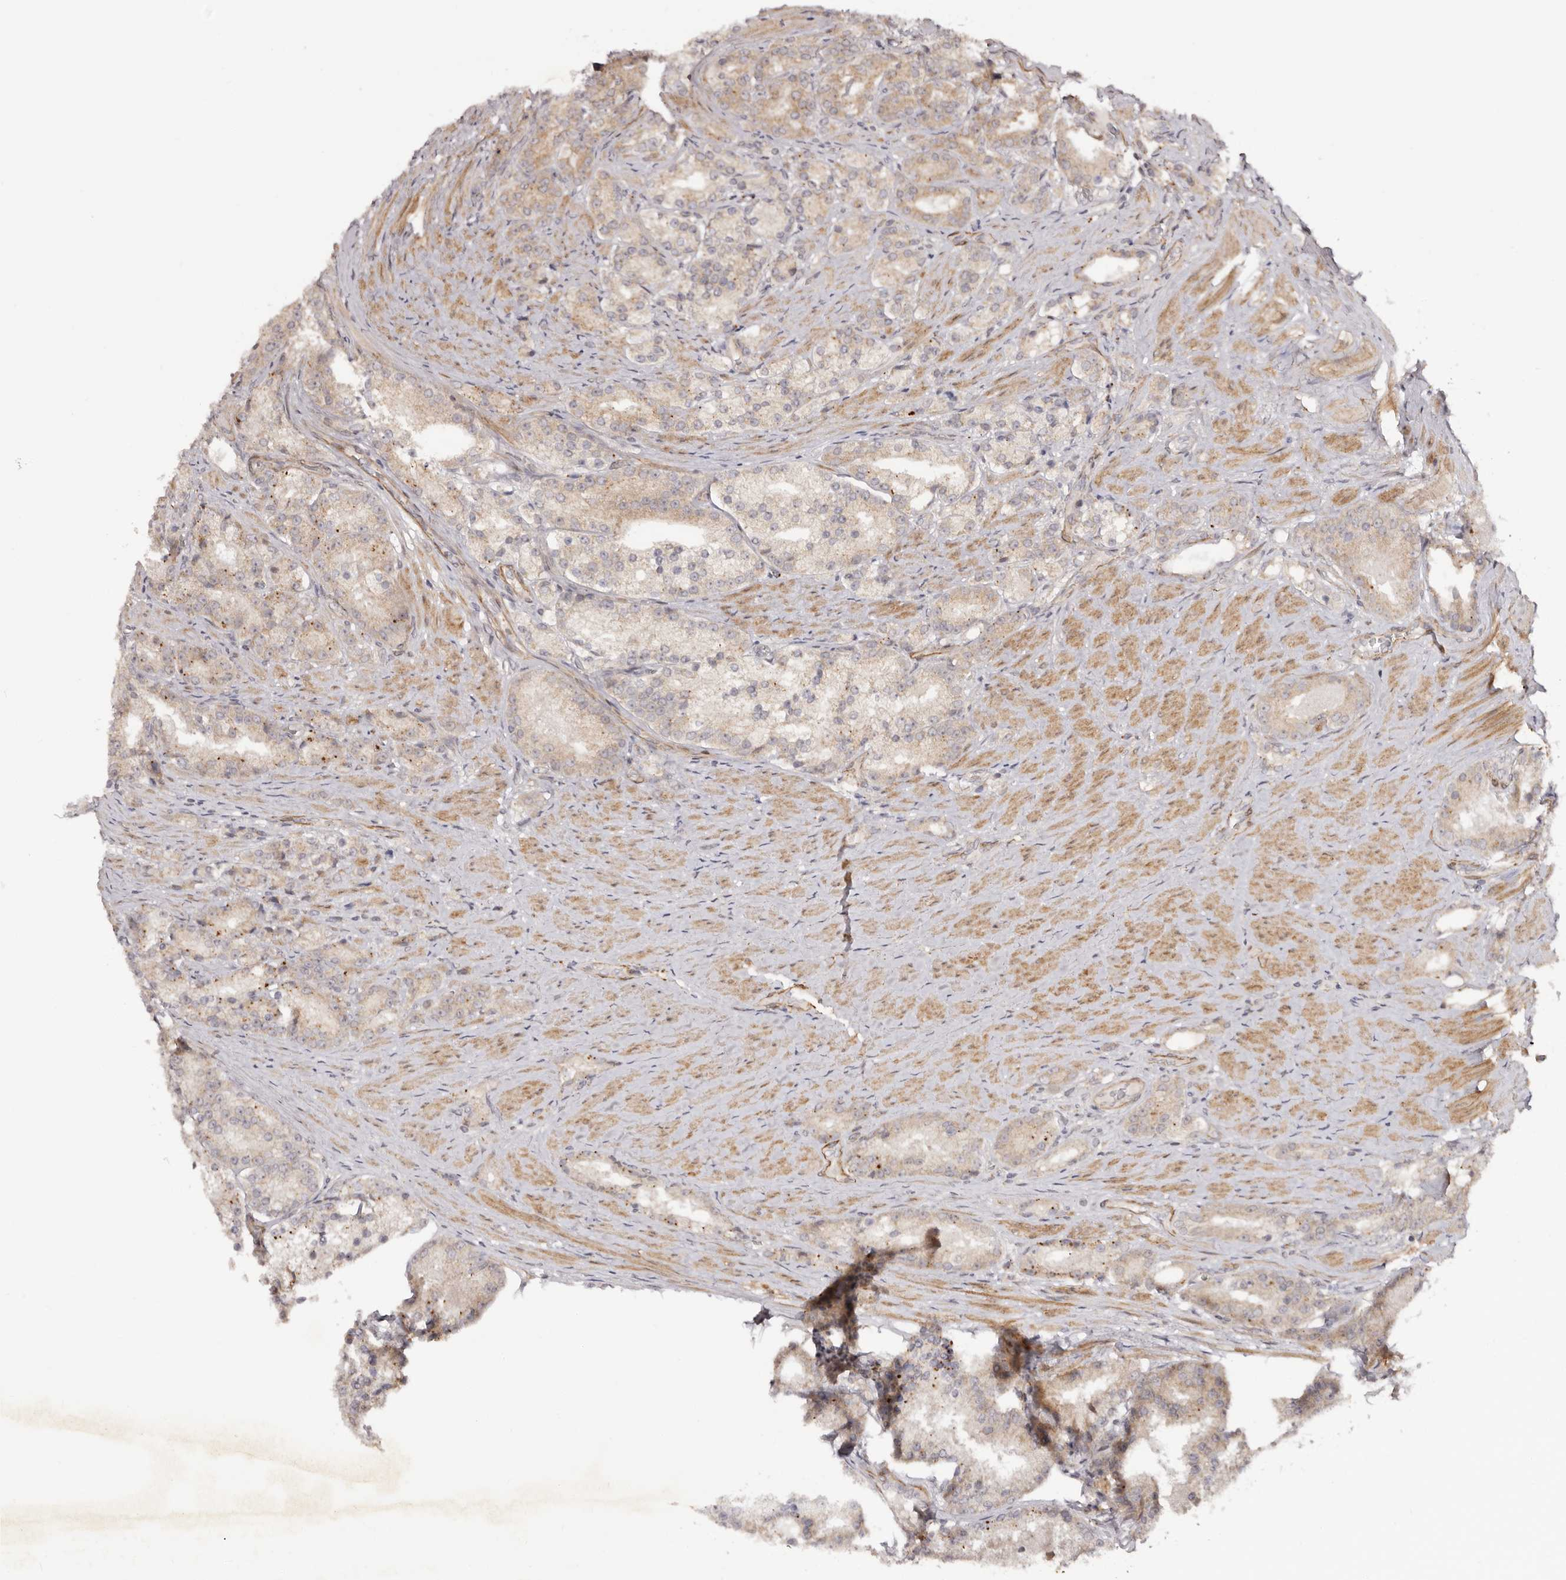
{"staining": {"intensity": "weak", "quantity": "<25%", "location": "cytoplasmic/membranous"}, "tissue": "prostate cancer", "cell_type": "Tumor cells", "image_type": "cancer", "snomed": [{"axis": "morphology", "description": "Adenocarcinoma, High grade"}, {"axis": "topography", "description": "Prostate"}], "caption": "A high-resolution photomicrograph shows immunohistochemistry staining of prostate high-grade adenocarcinoma, which shows no significant positivity in tumor cells. (DAB immunohistochemistry, high magnification).", "gene": "MICAL2", "patient": {"sex": "male", "age": 60}}